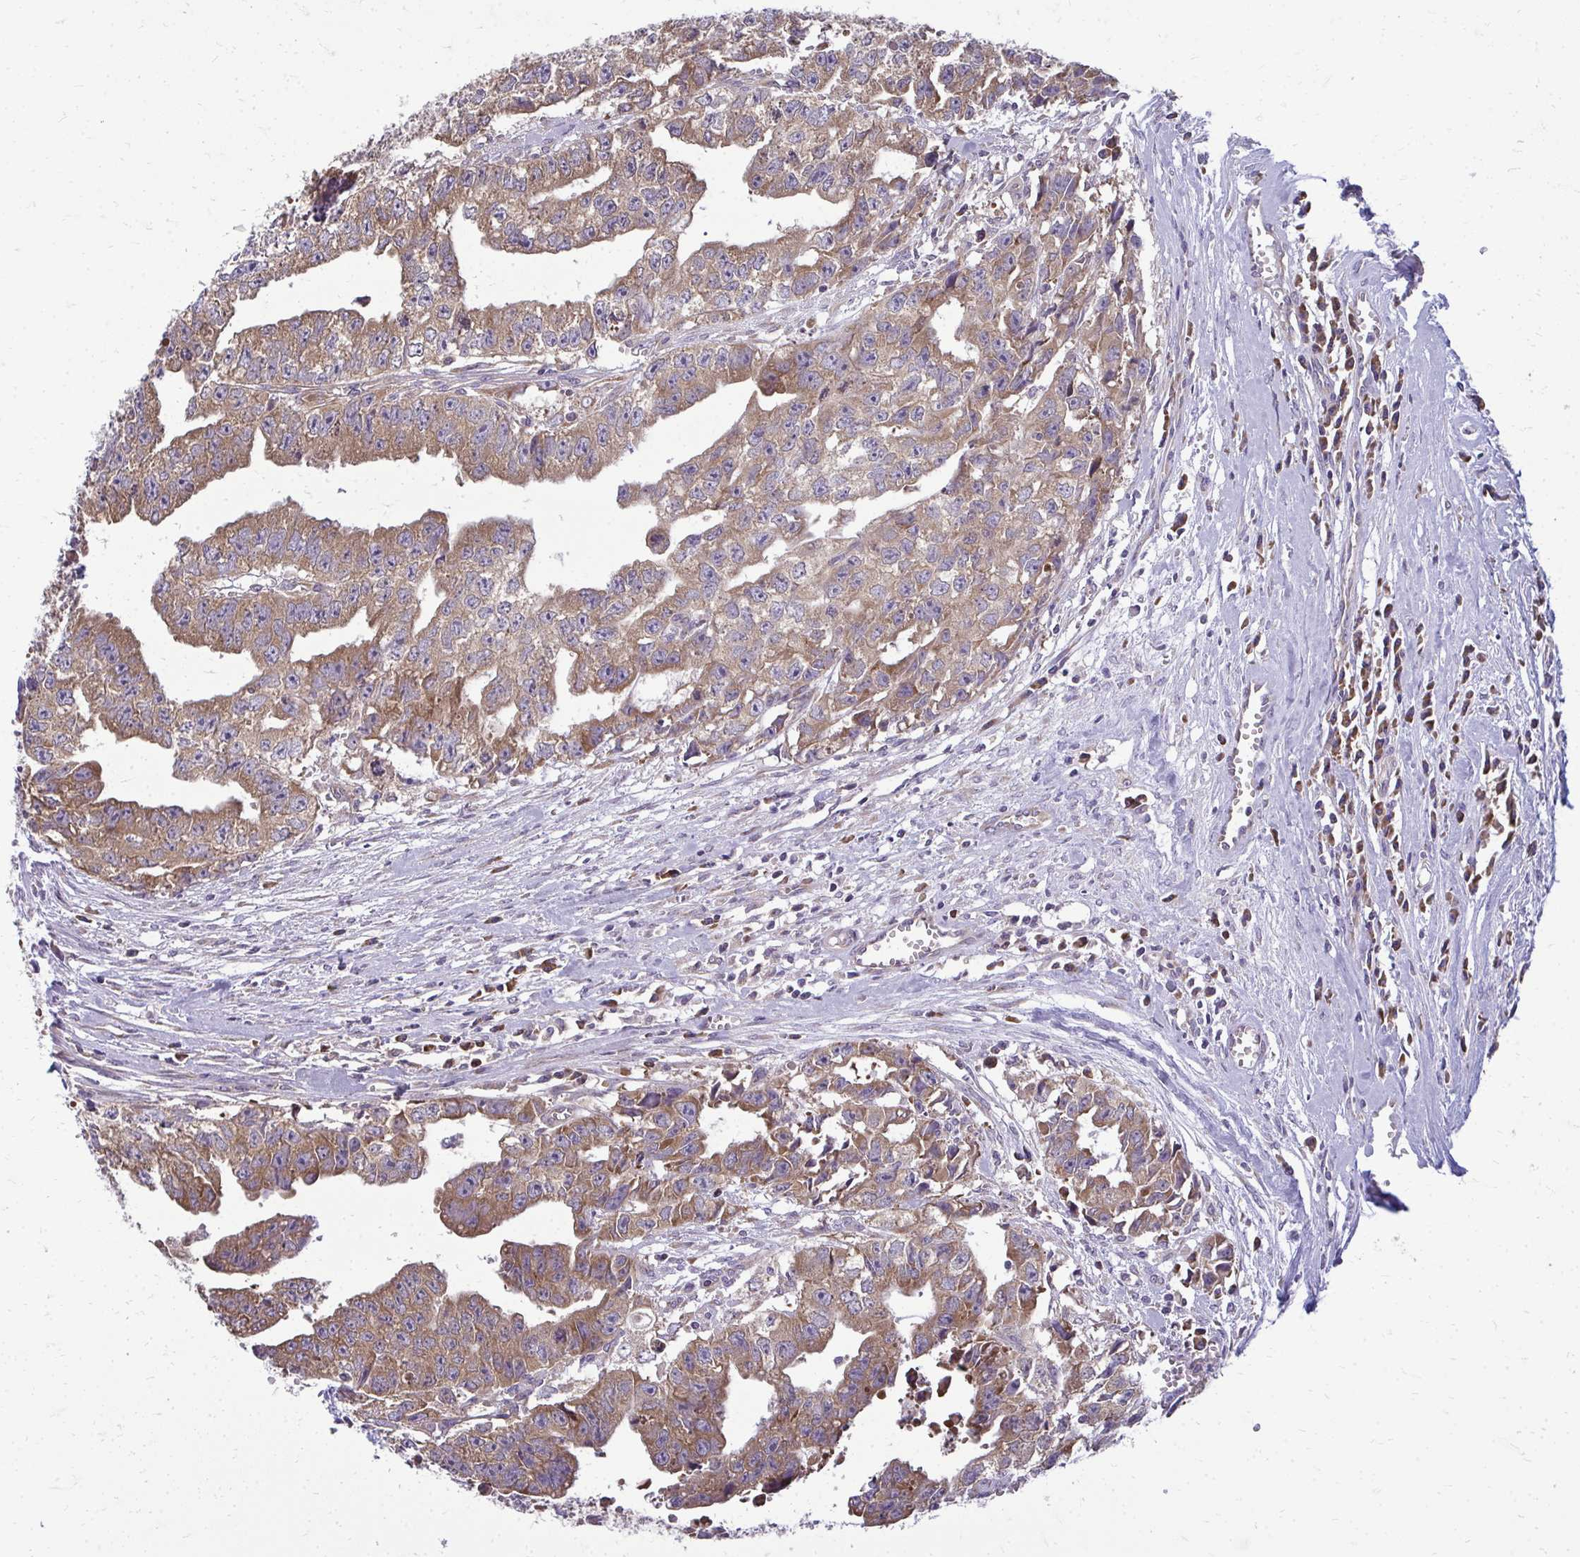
{"staining": {"intensity": "moderate", "quantity": ">75%", "location": "cytoplasmic/membranous"}, "tissue": "testis cancer", "cell_type": "Tumor cells", "image_type": "cancer", "snomed": [{"axis": "morphology", "description": "Carcinoma, Embryonal, NOS"}, {"axis": "morphology", "description": "Teratoma, malignant, NOS"}, {"axis": "topography", "description": "Testis"}], "caption": "This is a histology image of immunohistochemistry staining of embryonal carcinoma (testis), which shows moderate positivity in the cytoplasmic/membranous of tumor cells.", "gene": "RPLP2", "patient": {"sex": "male", "age": 24}}